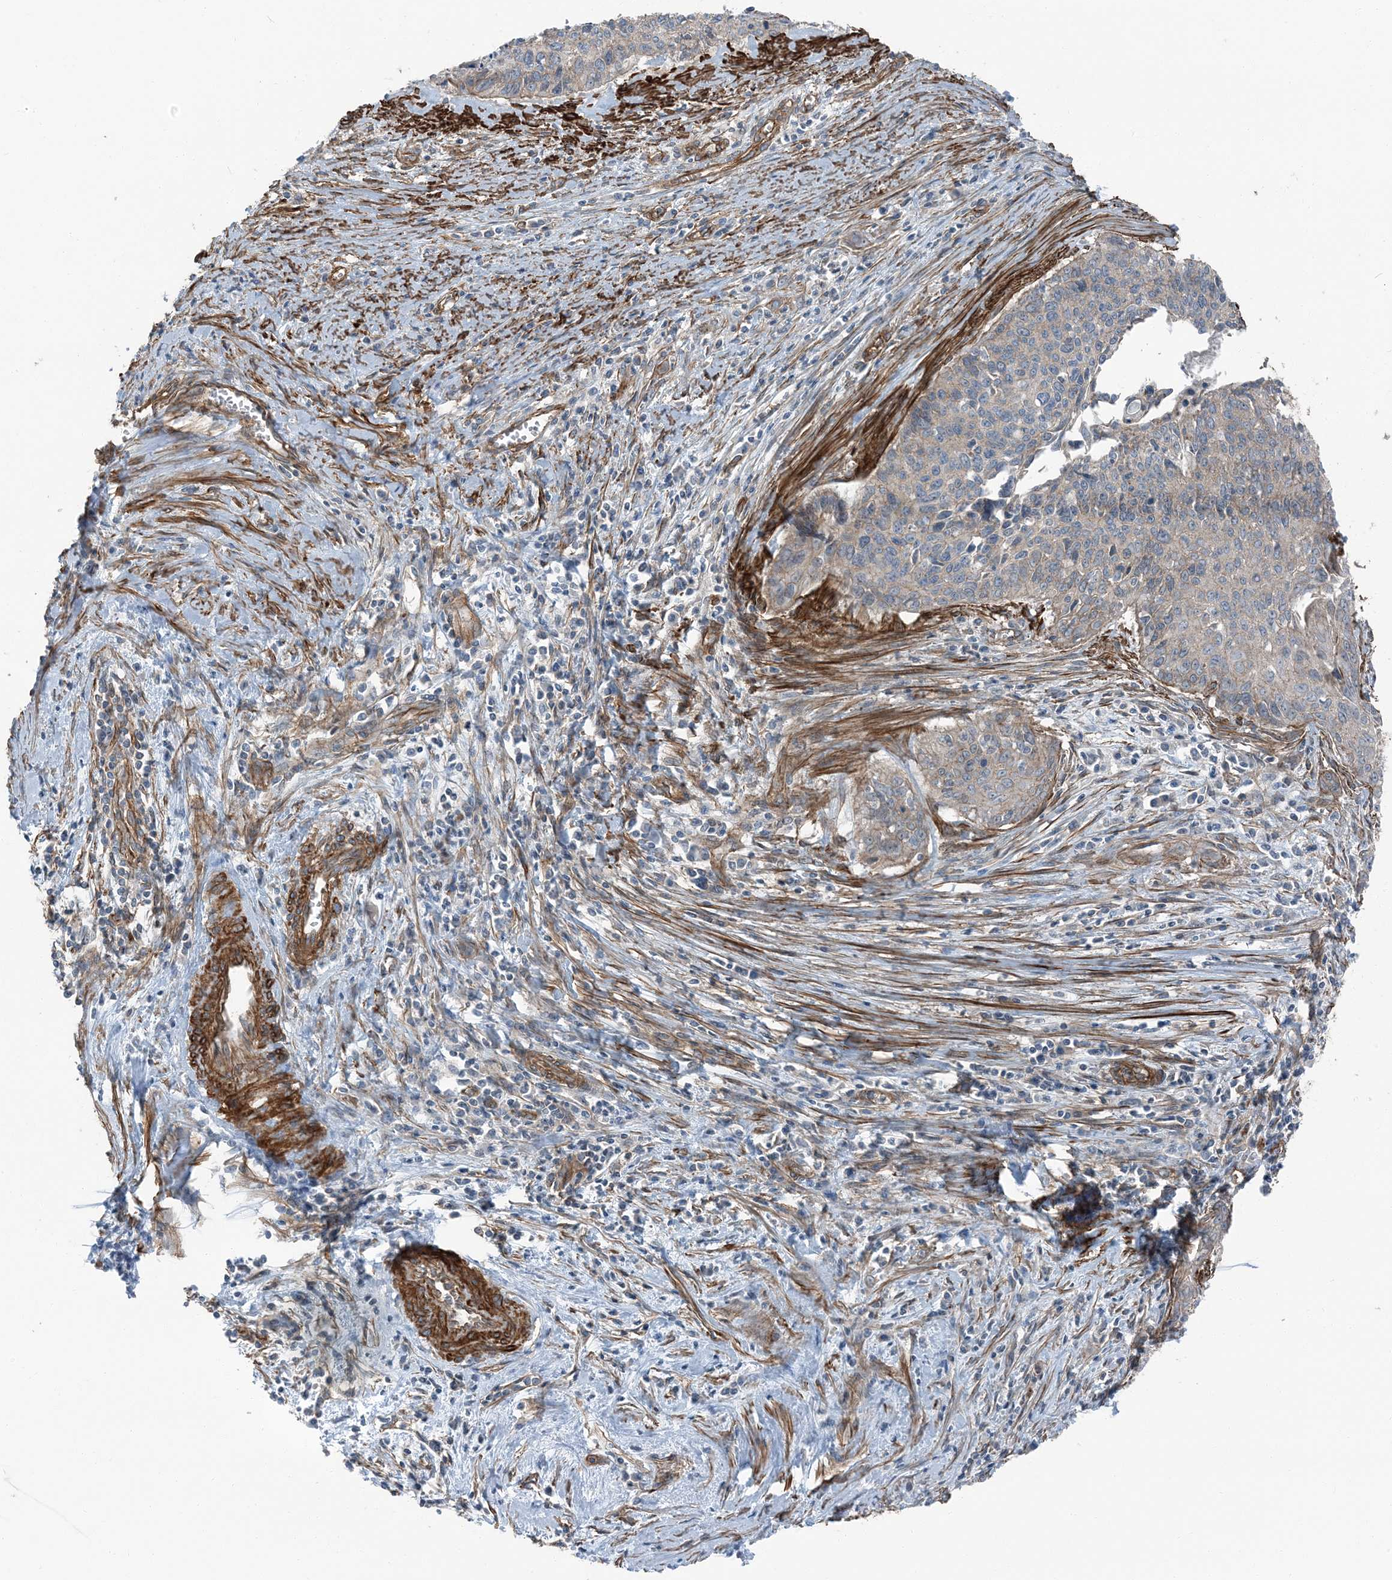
{"staining": {"intensity": "weak", "quantity": "<25%", "location": "cytoplasmic/membranous"}, "tissue": "cervical cancer", "cell_type": "Tumor cells", "image_type": "cancer", "snomed": [{"axis": "morphology", "description": "Squamous cell carcinoma, NOS"}, {"axis": "topography", "description": "Cervix"}], "caption": "Immunohistochemistry (IHC) photomicrograph of neoplastic tissue: human cervical cancer (squamous cell carcinoma) stained with DAB (3,3'-diaminobenzidine) displays no significant protein staining in tumor cells.", "gene": "ZFP90", "patient": {"sex": "female", "age": 55}}